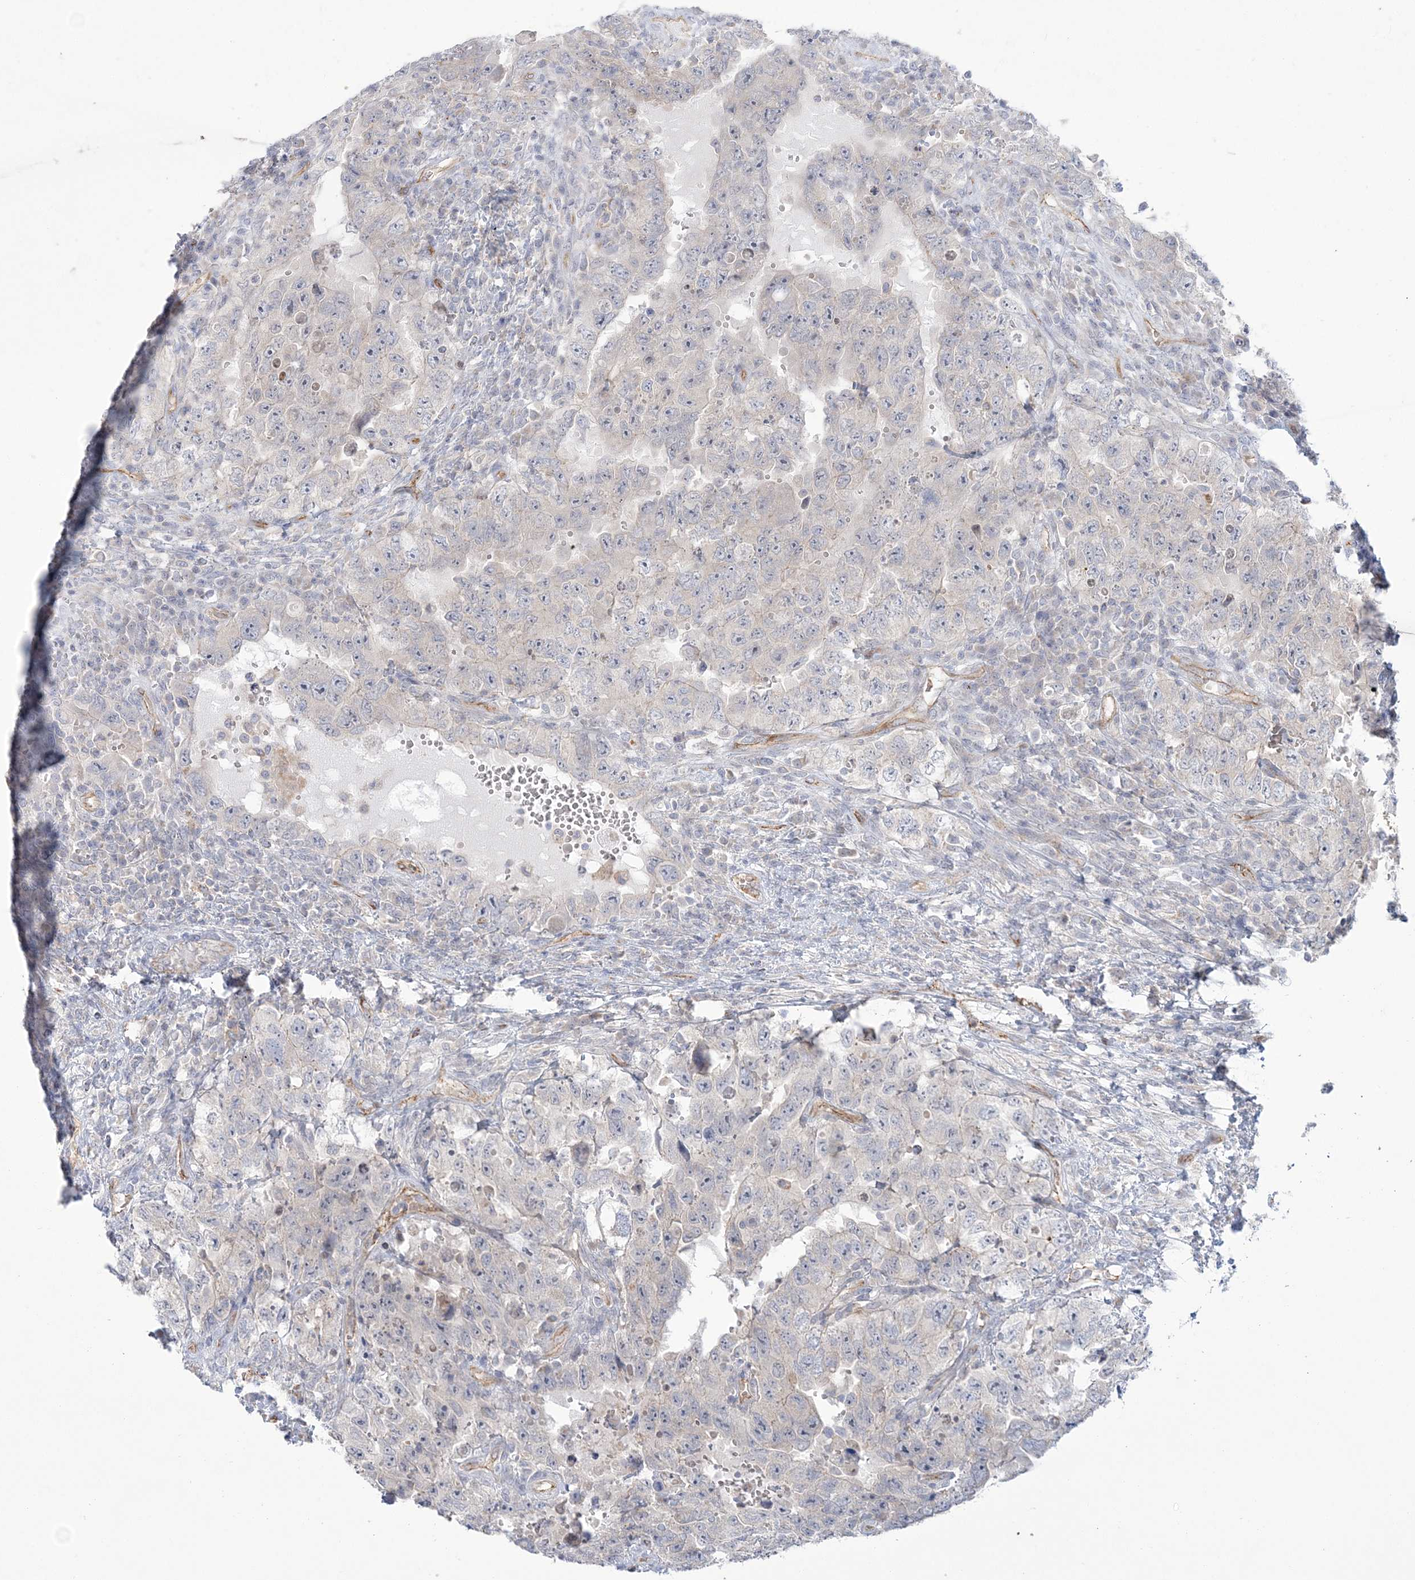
{"staining": {"intensity": "negative", "quantity": "none", "location": "none"}, "tissue": "testis cancer", "cell_type": "Tumor cells", "image_type": "cancer", "snomed": [{"axis": "morphology", "description": "Carcinoma, Embryonal, NOS"}, {"axis": "topography", "description": "Testis"}], "caption": "Image shows no protein expression in tumor cells of testis cancer tissue.", "gene": "FARSB", "patient": {"sex": "male", "age": 26}}